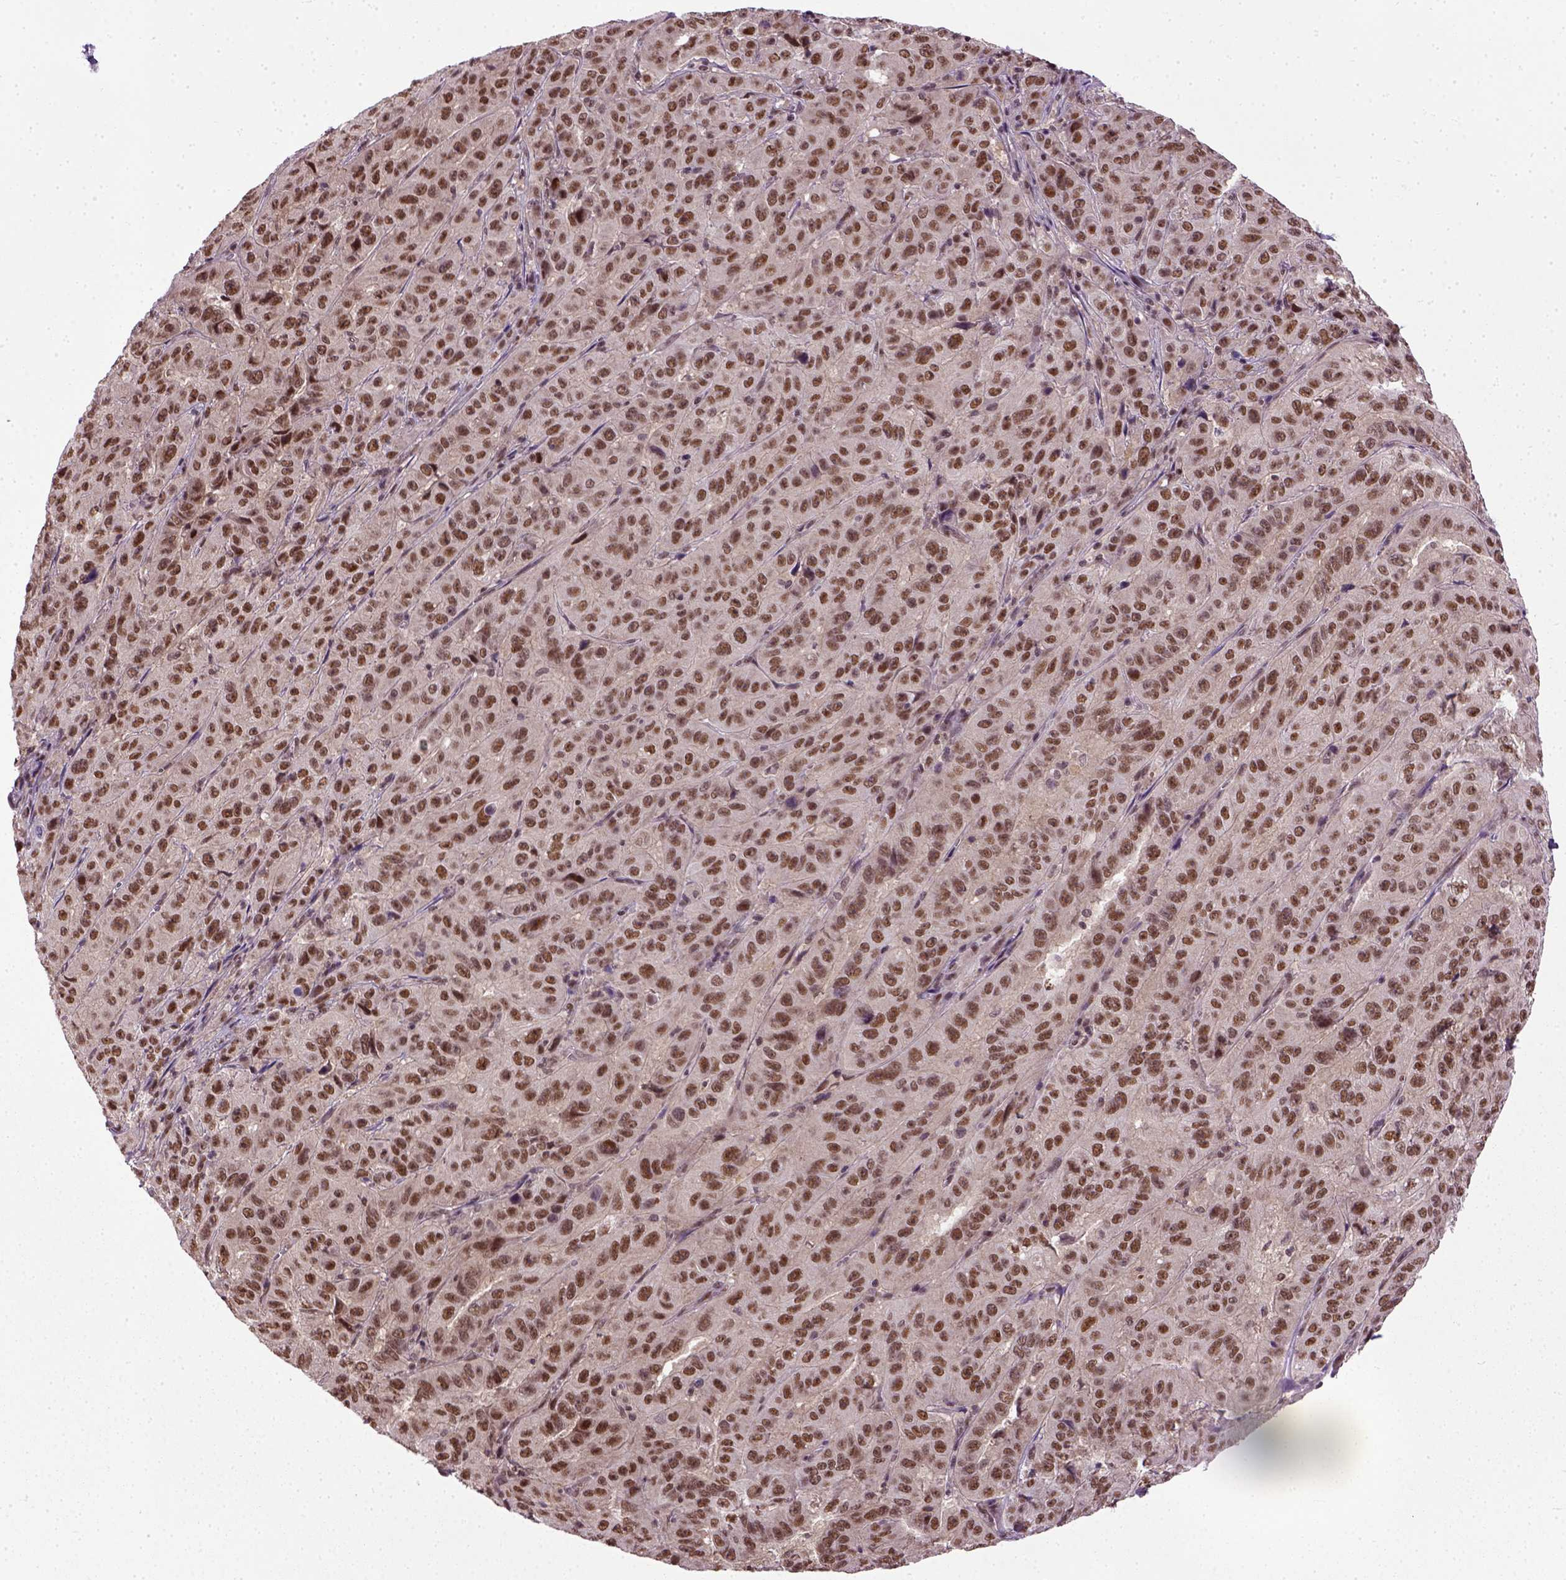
{"staining": {"intensity": "moderate", "quantity": ">75%", "location": "nuclear"}, "tissue": "pancreatic cancer", "cell_type": "Tumor cells", "image_type": "cancer", "snomed": [{"axis": "morphology", "description": "Adenocarcinoma, NOS"}, {"axis": "topography", "description": "Pancreas"}], "caption": "This micrograph demonstrates pancreatic cancer stained with immunohistochemistry to label a protein in brown. The nuclear of tumor cells show moderate positivity for the protein. Nuclei are counter-stained blue.", "gene": "UBA3", "patient": {"sex": "male", "age": 63}}